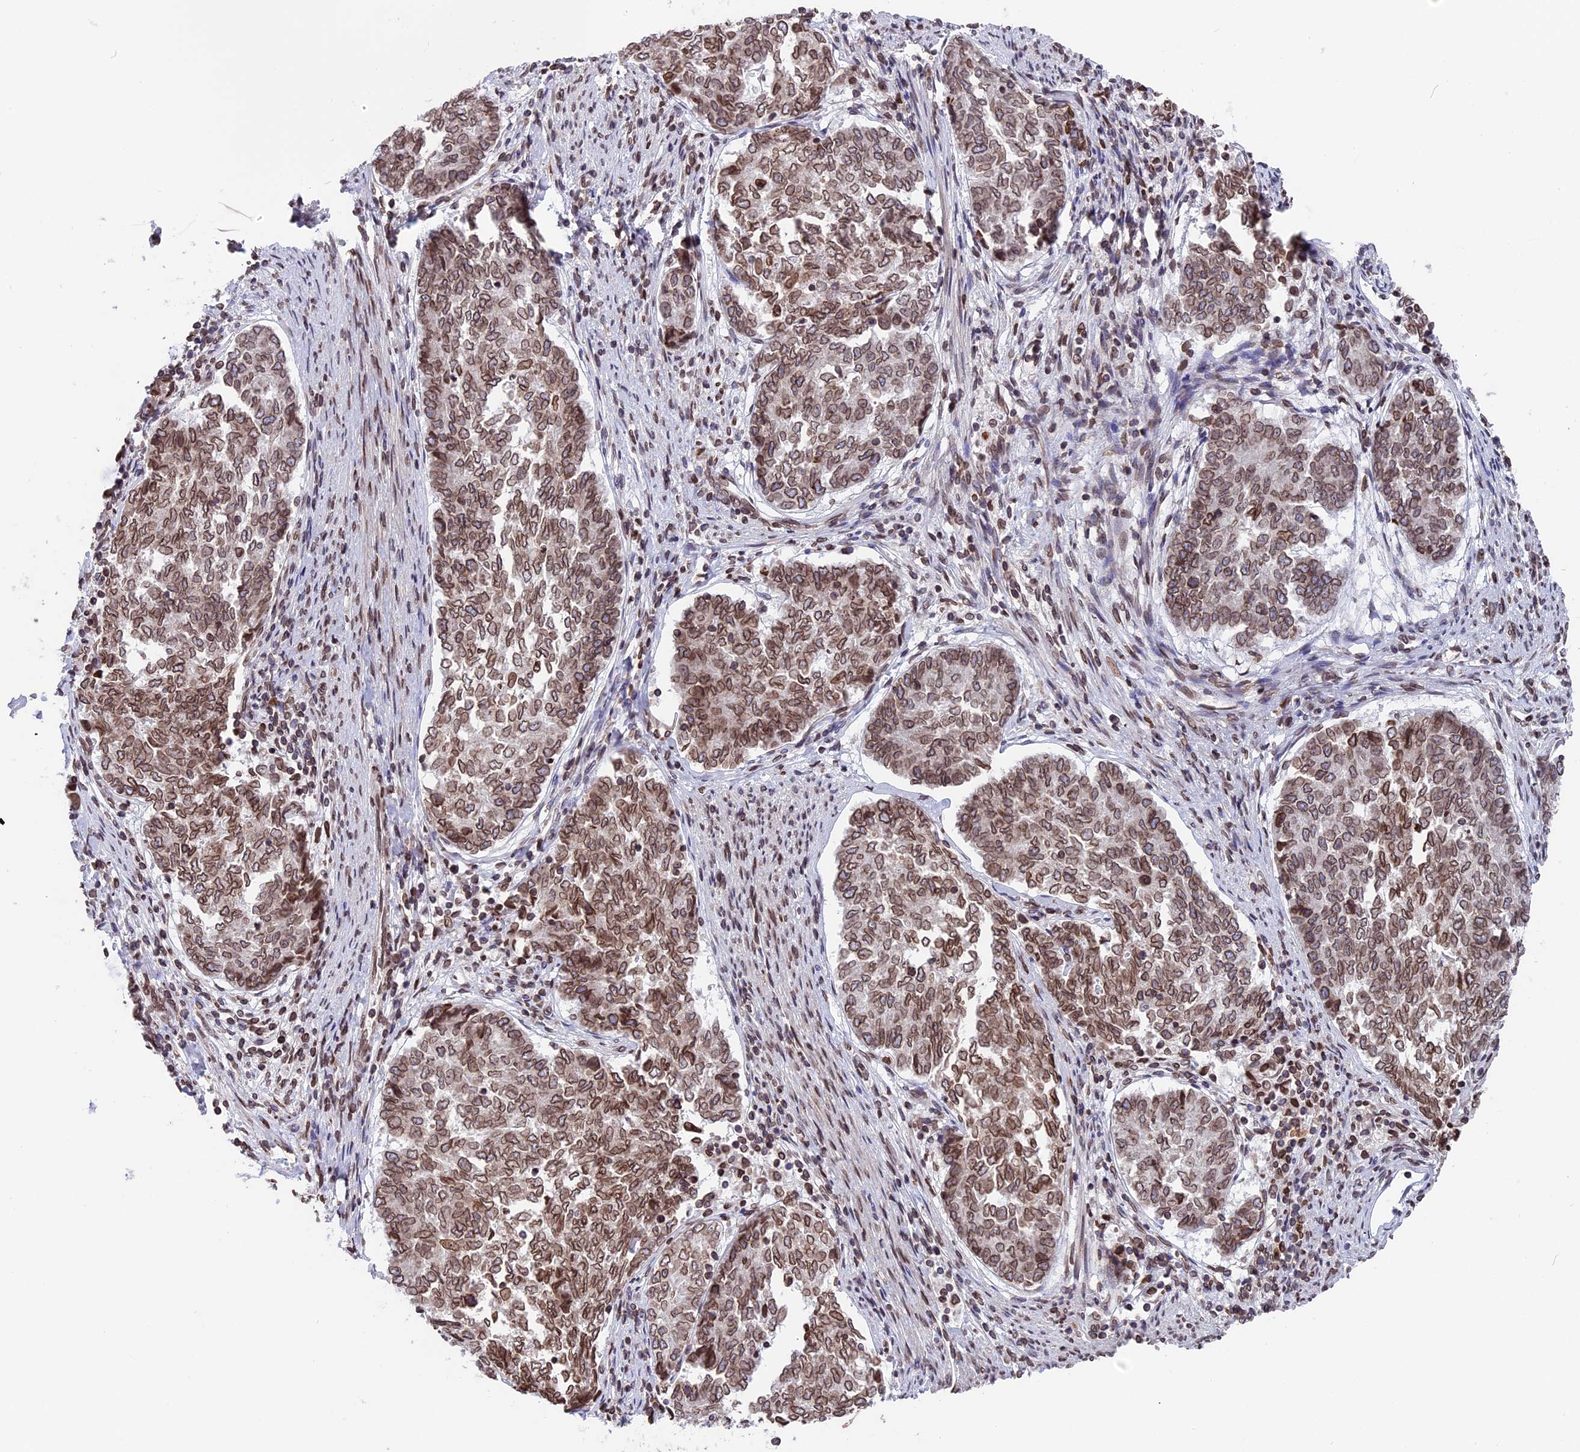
{"staining": {"intensity": "moderate", "quantity": ">75%", "location": "cytoplasmic/membranous,nuclear"}, "tissue": "endometrial cancer", "cell_type": "Tumor cells", "image_type": "cancer", "snomed": [{"axis": "morphology", "description": "Adenocarcinoma, NOS"}, {"axis": "topography", "description": "Endometrium"}], "caption": "A brown stain labels moderate cytoplasmic/membranous and nuclear staining of a protein in endometrial adenocarcinoma tumor cells.", "gene": "PTCHD4", "patient": {"sex": "female", "age": 80}}